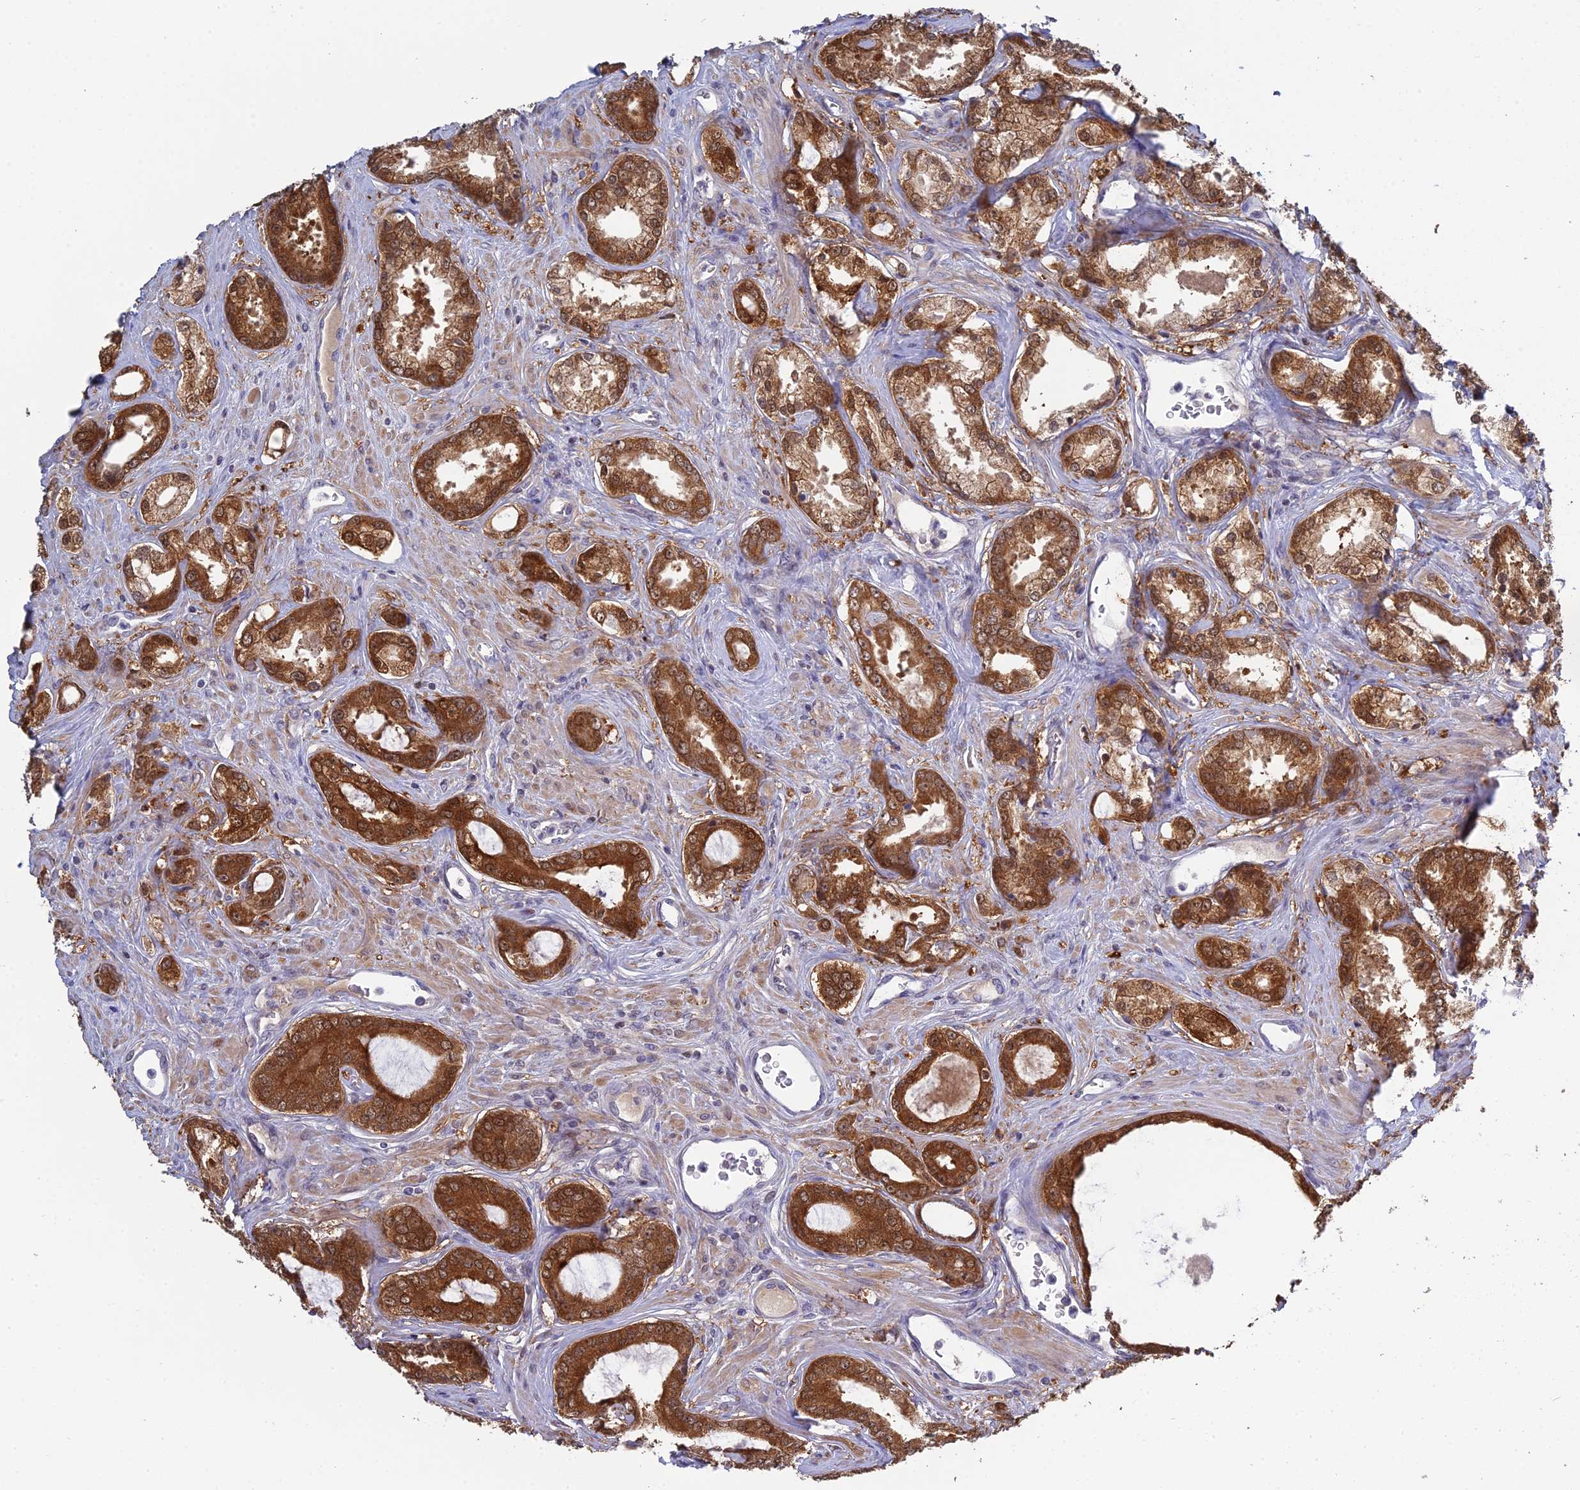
{"staining": {"intensity": "strong", "quantity": ">75%", "location": "cytoplasmic/membranous,nuclear"}, "tissue": "prostate cancer", "cell_type": "Tumor cells", "image_type": "cancer", "snomed": [{"axis": "morphology", "description": "Adenocarcinoma, Low grade"}, {"axis": "topography", "description": "Prostate"}], "caption": "A high-resolution micrograph shows immunohistochemistry (IHC) staining of prostate cancer (adenocarcinoma (low-grade)), which shows strong cytoplasmic/membranous and nuclear staining in about >75% of tumor cells.", "gene": "ELOA2", "patient": {"sex": "male", "age": 68}}